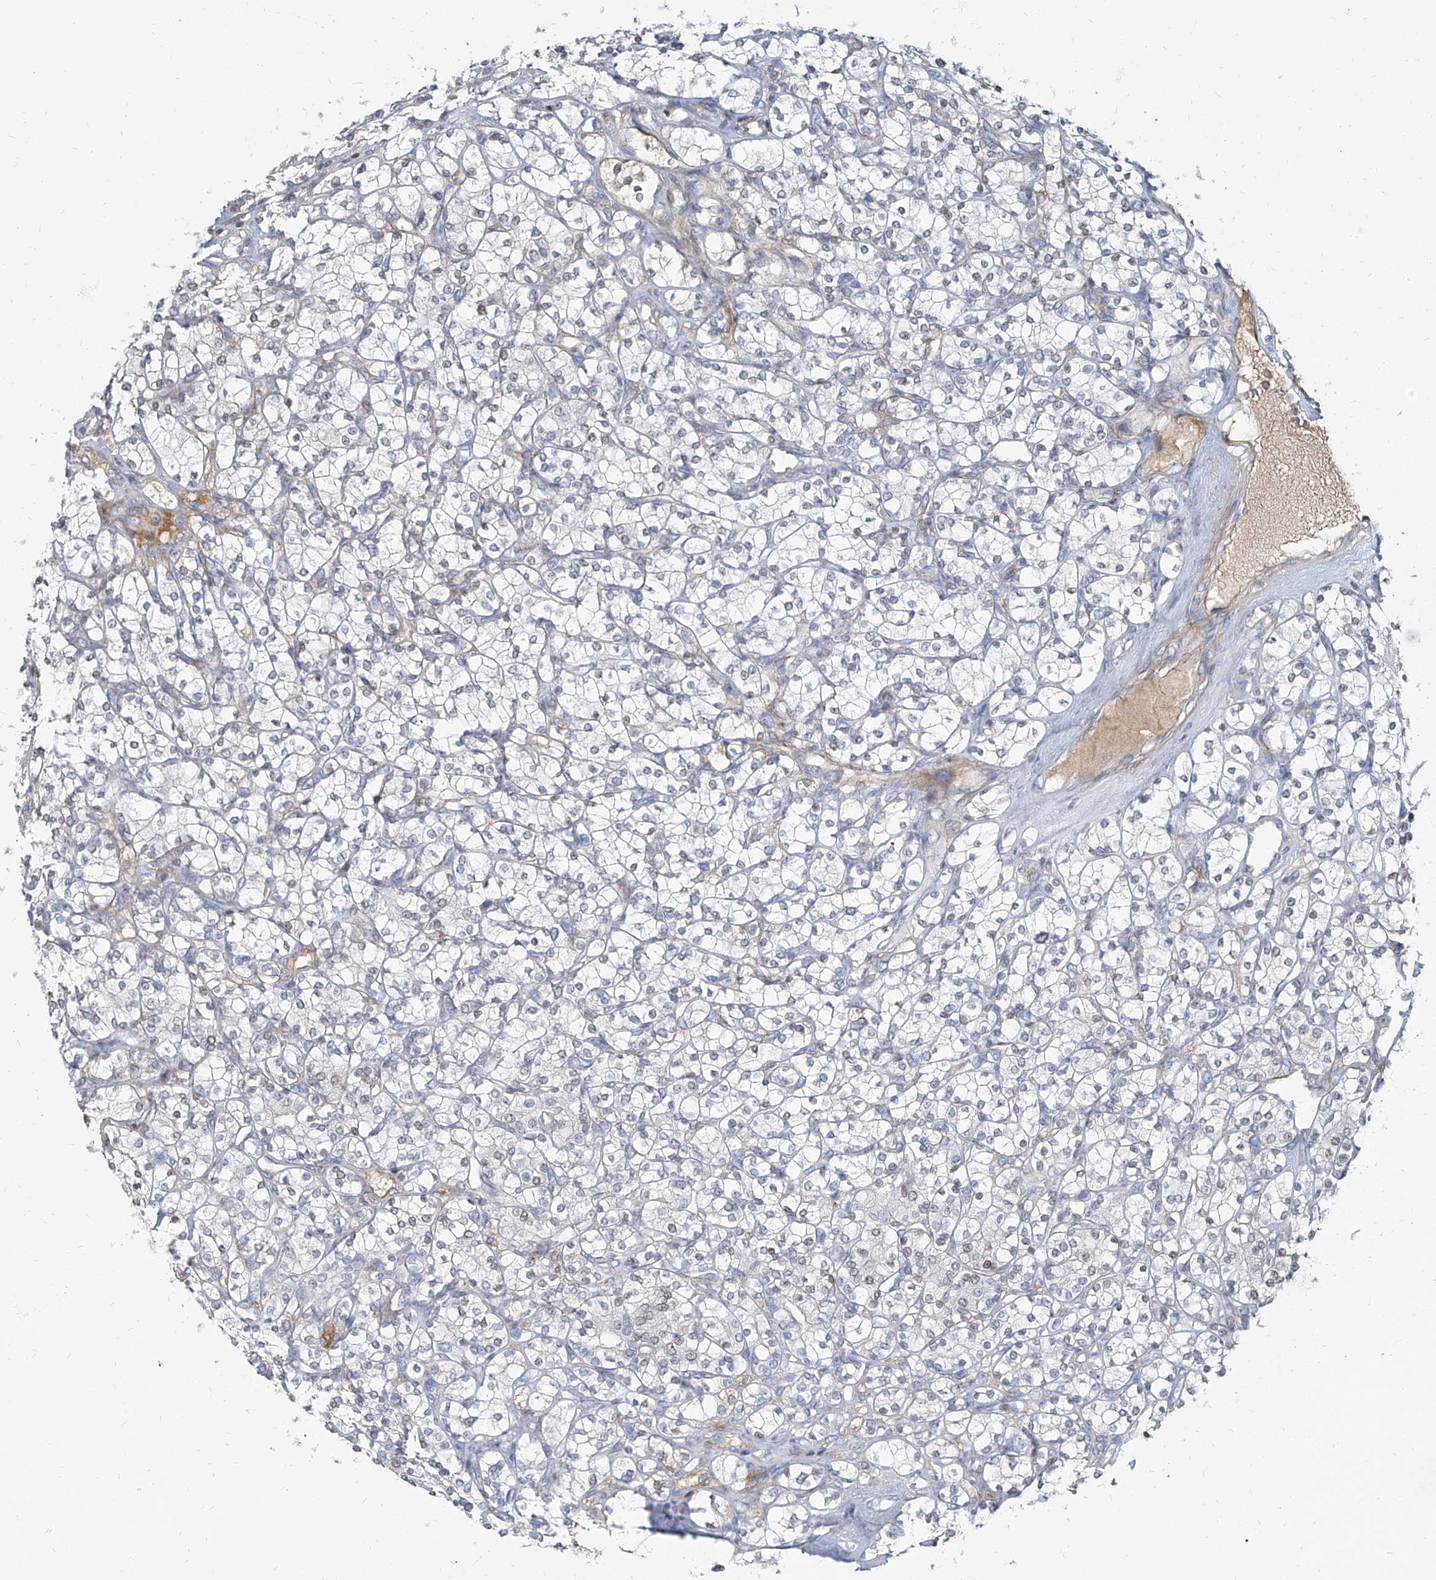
{"staining": {"intensity": "negative", "quantity": "none", "location": "none"}, "tissue": "renal cancer", "cell_type": "Tumor cells", "image_type": "cancer", "snomed": [{"axis": "morphology", "description": "Adenocarcinoma, NOS"}, {"axis": "topography", "description": "Kidney"}], "caption": "Tumor cells are negative for brown protein staining in renal adenocarcinoma.", "gene": "HOXA3", "patient": {"sex": "male", "age": 77}}